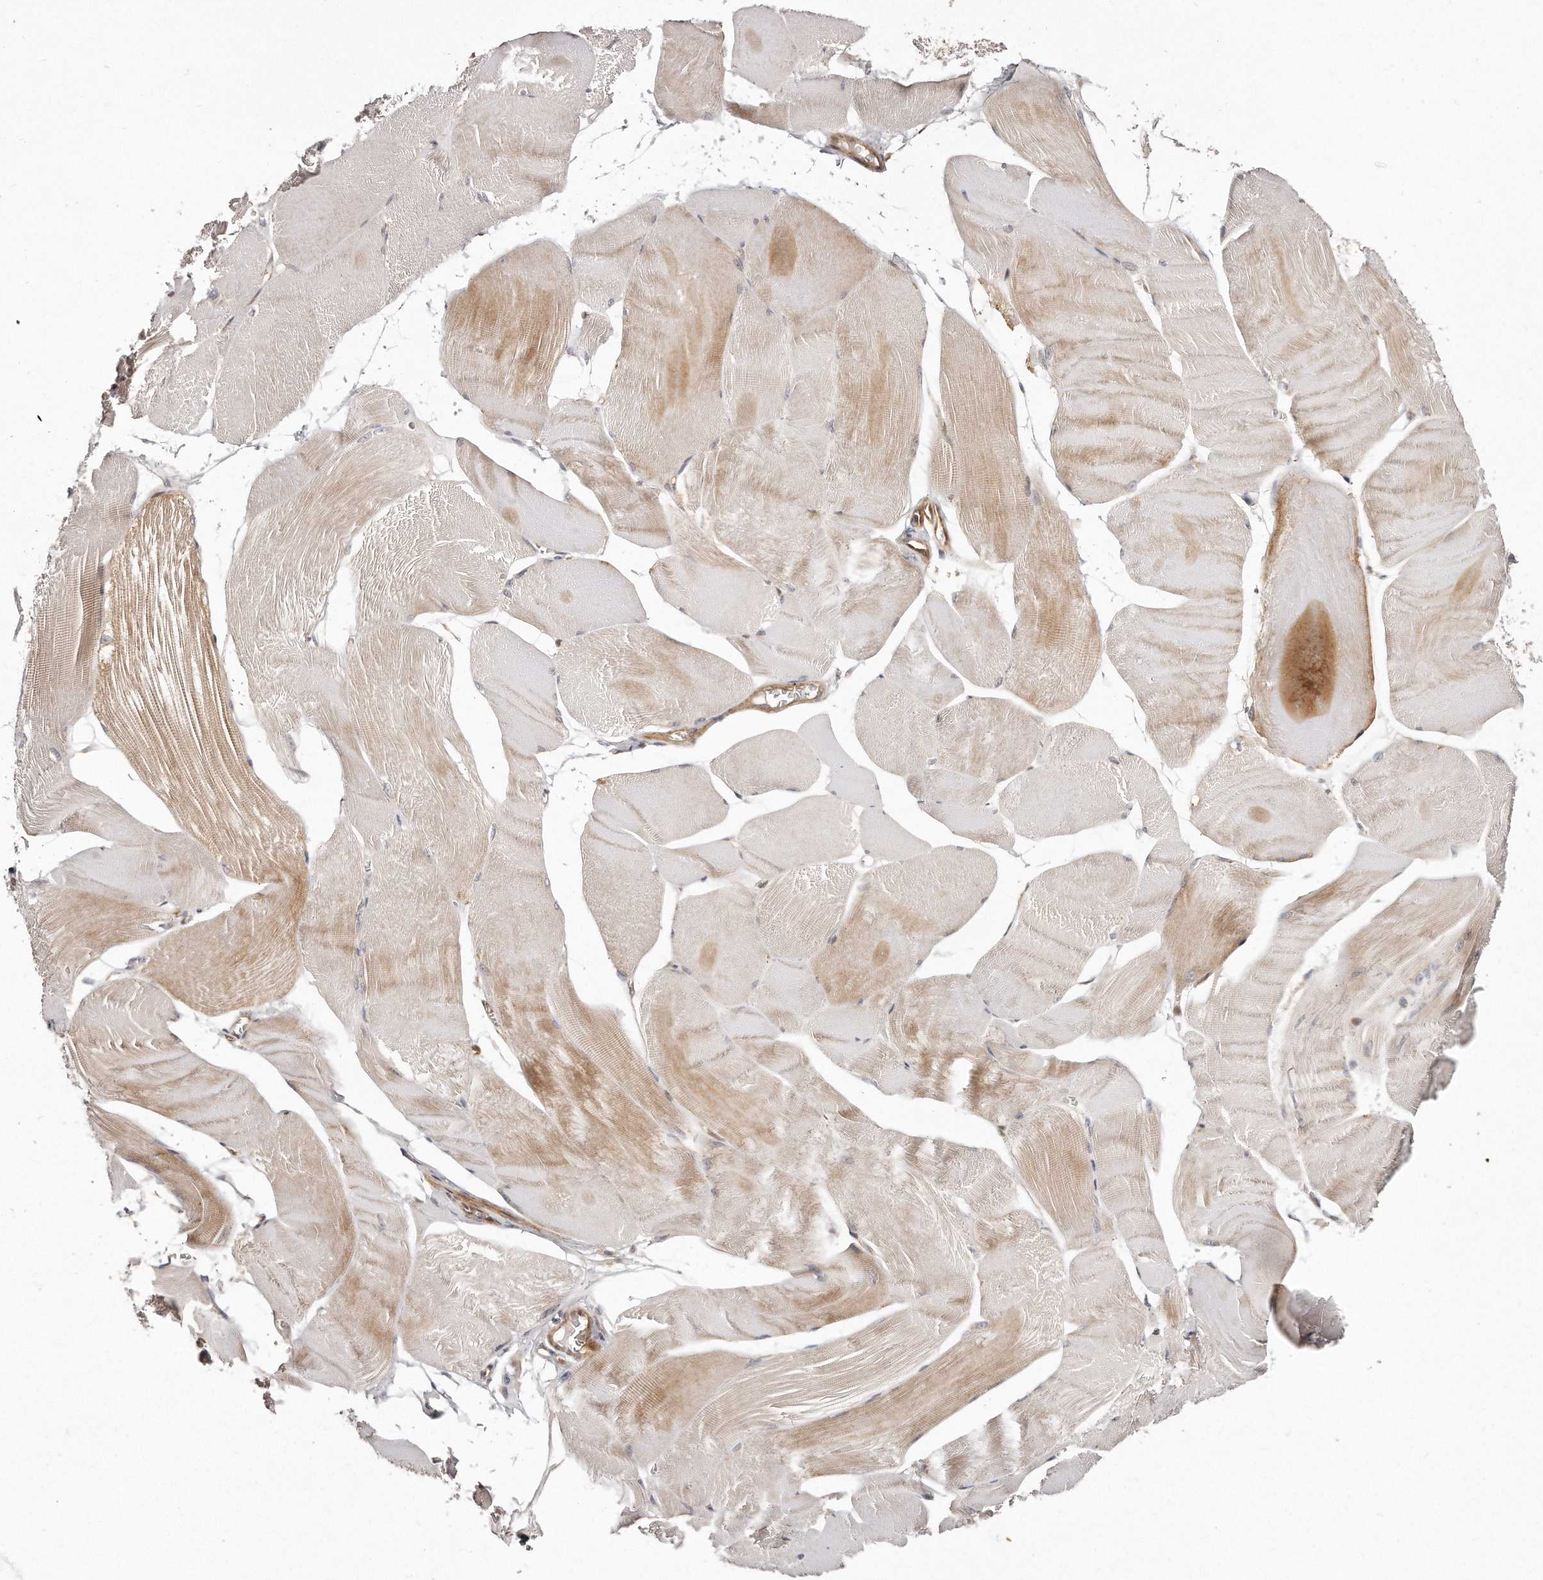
{"staining": {"intensity": "moderate", "quantity": "25%-75%", "location": "cytoplasmic/membranous"}, "tissue": "skeletal muscle", "cell_type": "Myocytes", "image_type": "normal", "snomed": [{"axis": "morphology", "description": "Normal tissue, NOS"}, {"axis": "morphology", "description": "Basal cell carcinoma"}, {"axis": "topography", "description": "Skeletal muscle"}], "caption": "This photomicrograph shows immunohistochemistry (IHC) staining of unremarkable skeletal muscle, with medium moderate cytoplasmic/membranous expression in approximately 25%-75% of myocytes.", "gene": "GBP4", "patient": {"sex": "female", "age": 64}}